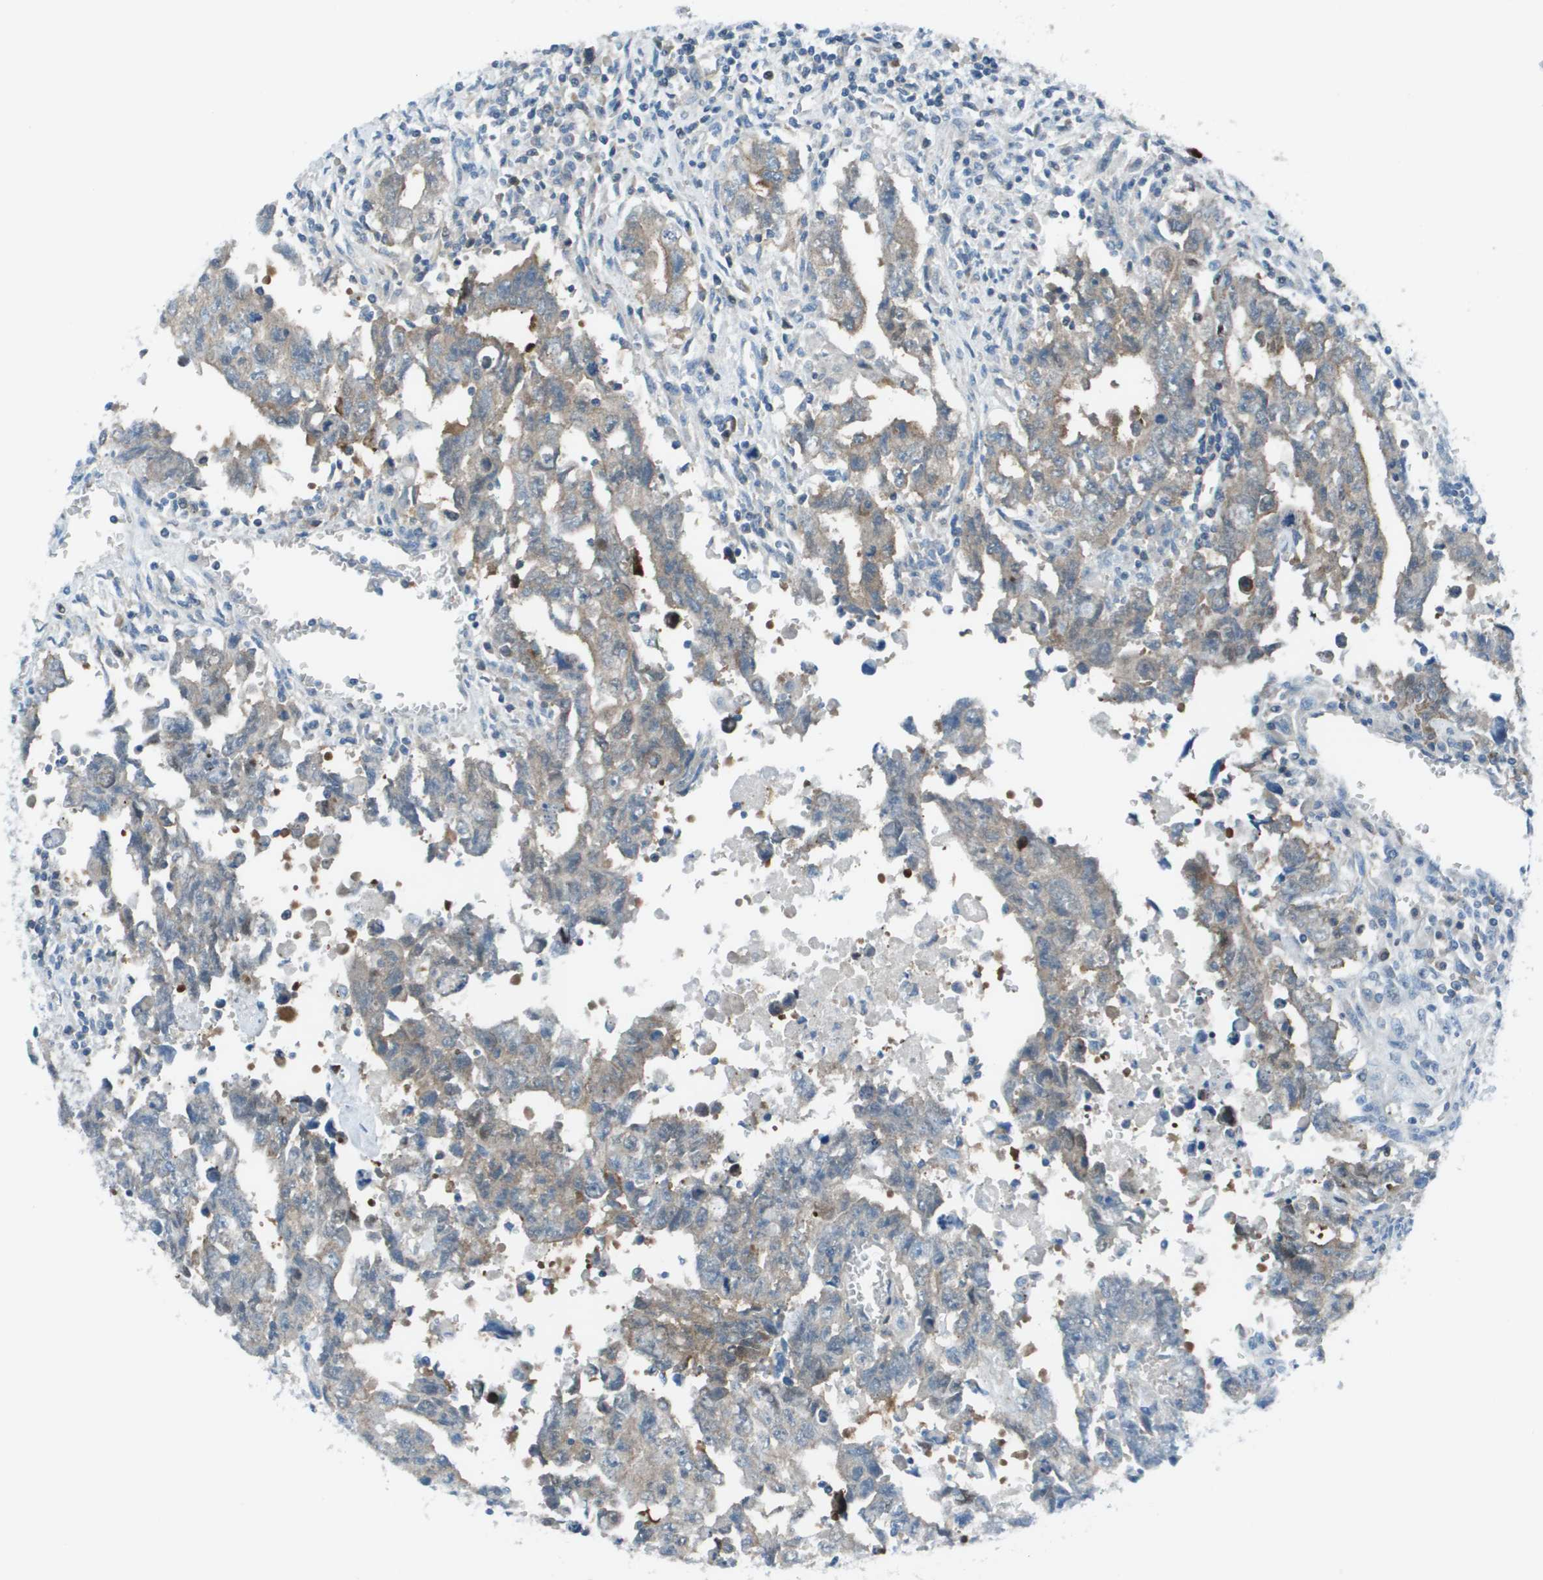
{"staining": {"intensity": "weak", "quantity": "<25%", "location": "cytoplasmic/membranous"}, "tissue": "testis cancer", "cell_type": "Tumor cells", "image_type": "cancer", "snomed": [{"axis": "morphology", "description": "Carcinoma, Embryonal, NOS"}, {"axis": "topography", "description": "Testis"}], "caption": "Micrograph shows no protein expression in tumor cells of testis embryonal carcinoma tissue.", "gene": "STIP1", "patient": {"sex": "male", "age": 28}}